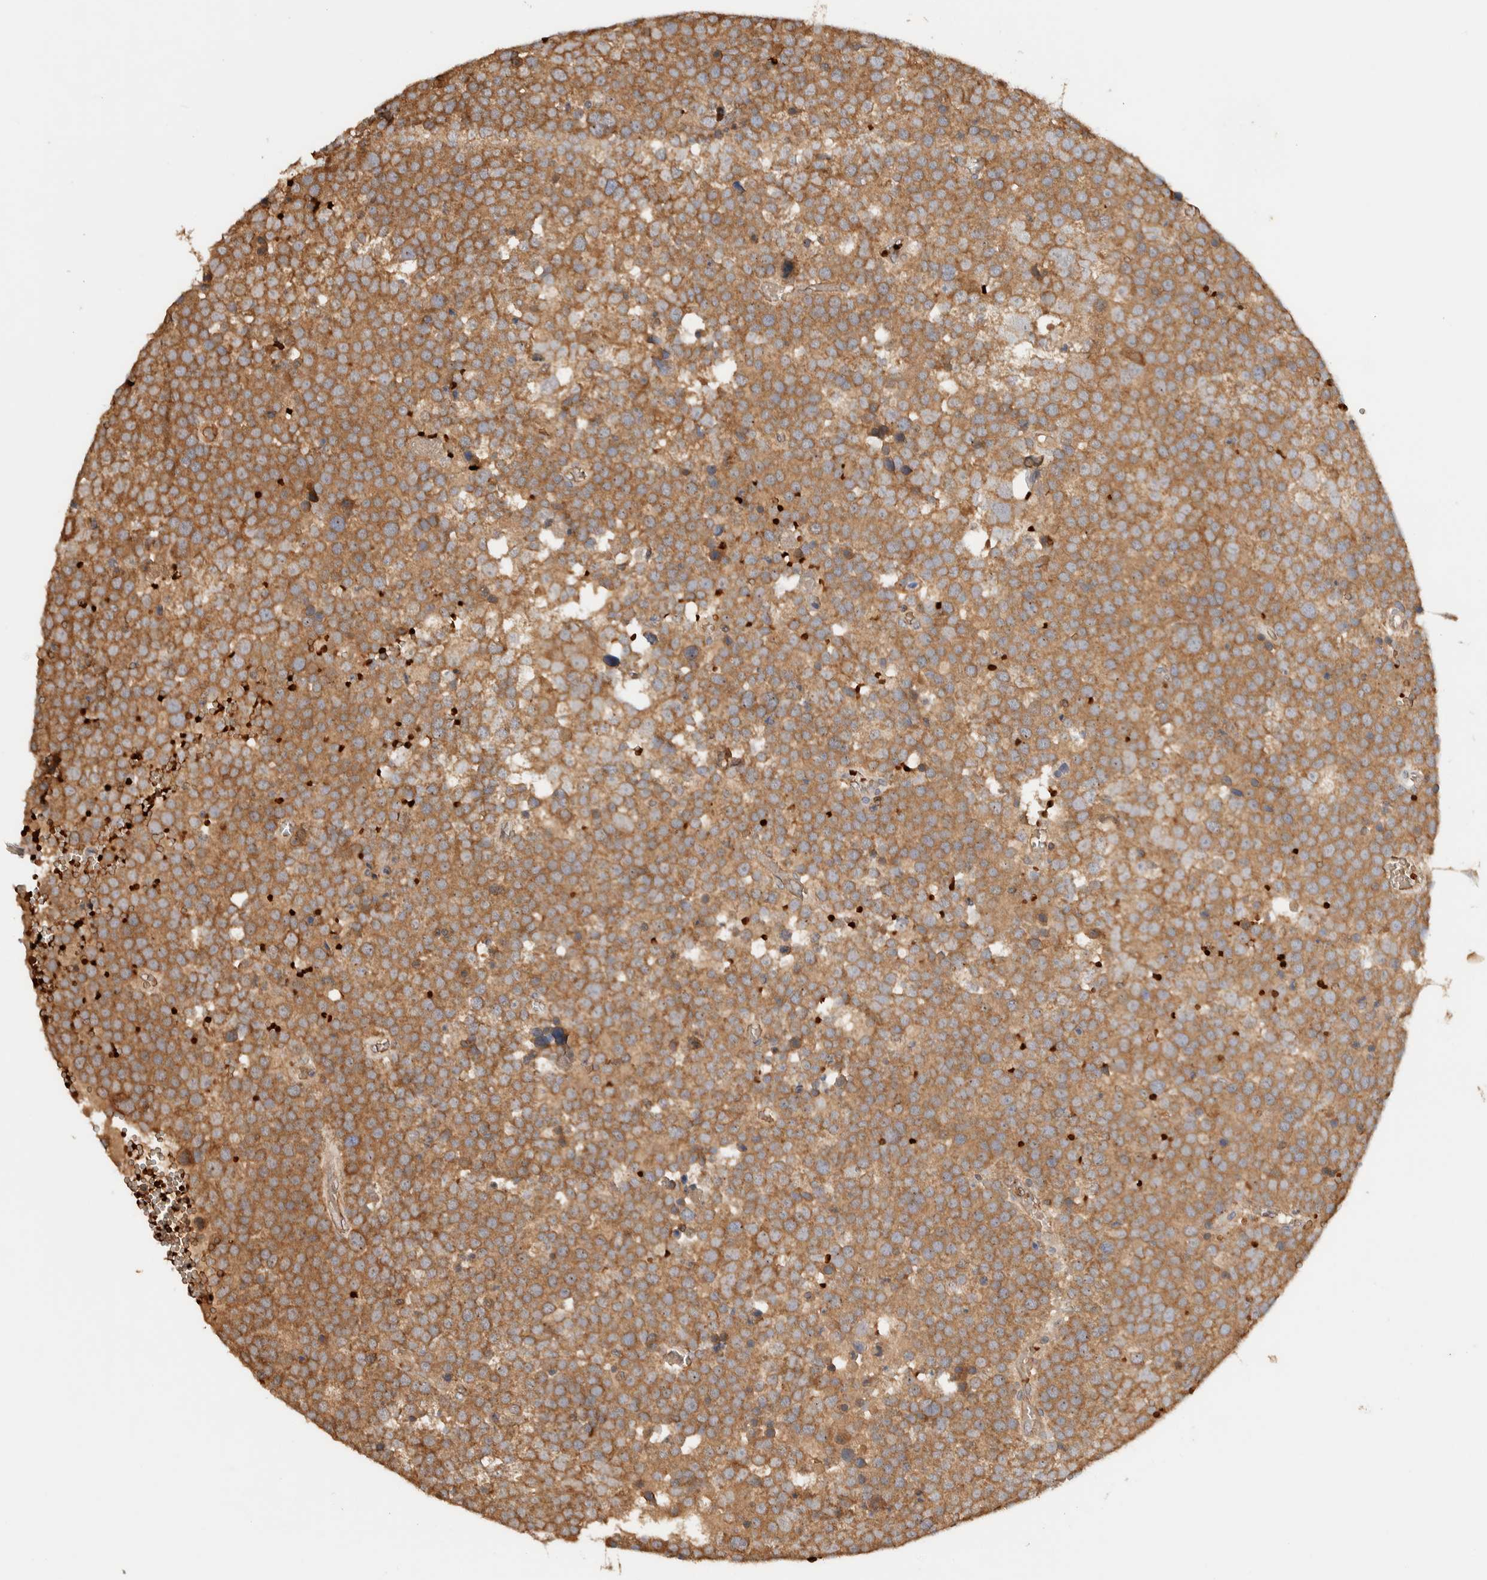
{"staining": {"intensity": "moderate", "quantity": ">75%", "location": "cytoplasmic/membranous"}, "tissue": "testis cancer", "cell_type": "Tumor cells", "image_type": "cancer", "snomed": [{"axis": "morphology", "description": "Seminoma, NOS"}, {"axis": "topography", "description": "Testis"}], "caption": "Protein staining of testis seminoma tissue exhibits moderate cytoplasmic/membranous expression in approximately >75% of tumor cells.", "gene": "TTI2", "patient": {"sex": "male", "age": 71}}